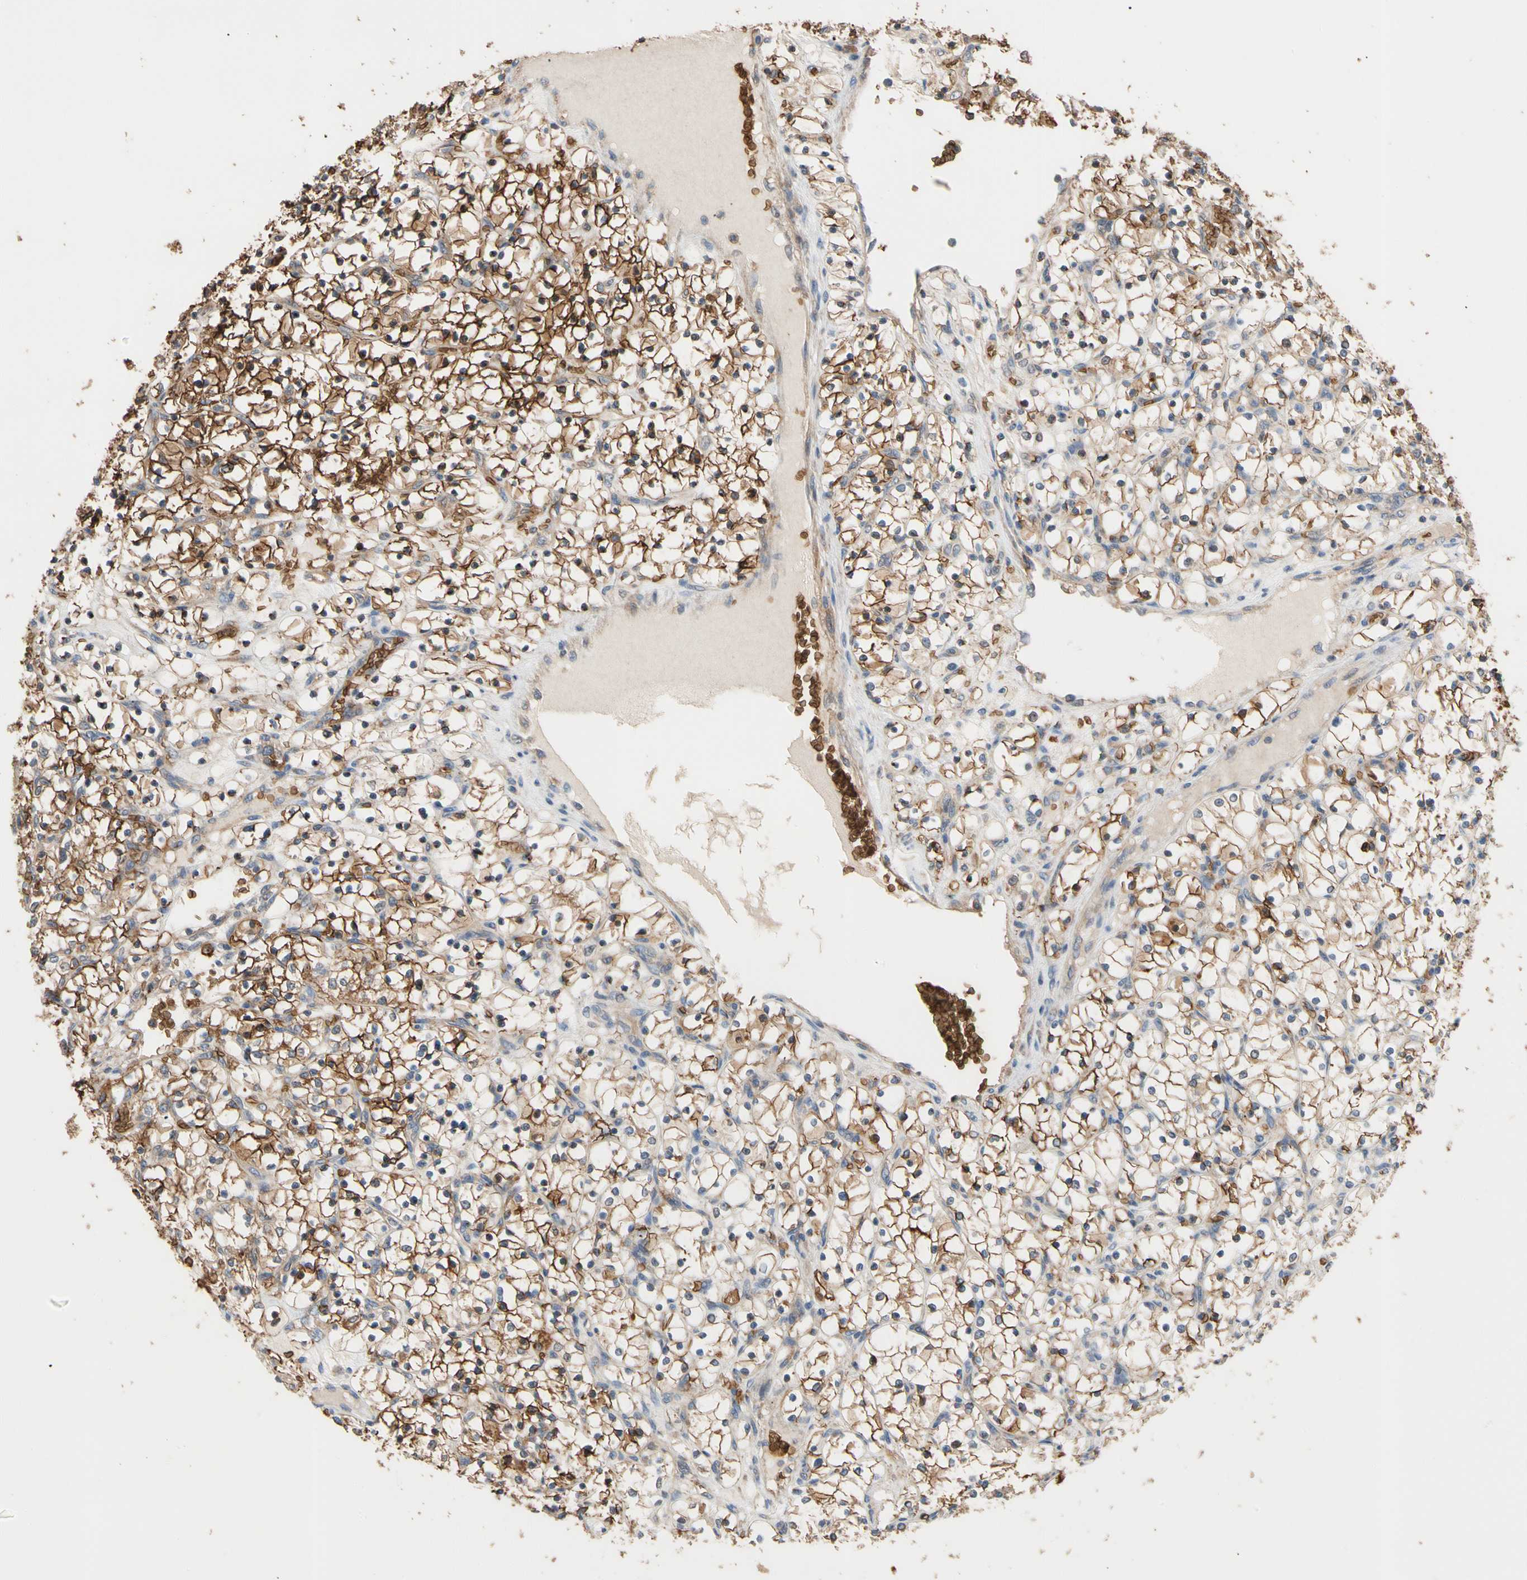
{"staining": {"intensity": "strong", "quantity": "25%-75%", "location": "cytoplasmic/membranous"}, "tissue": "renal cancer", "cell_type": "Tumor cells", "image_type": "cancer", "snomed": [{"axis": "morphology", "description": "Adenocarcinoma, NOS"}, {"axis": "topography", "description": "Kidney"}], "caption": "Brown immunohistochemical staining in human renal cancer demonstrates strong cytoplasmic/membranous staining in about 25%-75% of tumor cells.", "gene": "RIOK2", "patient": {"sex": "female", "age": 69}}